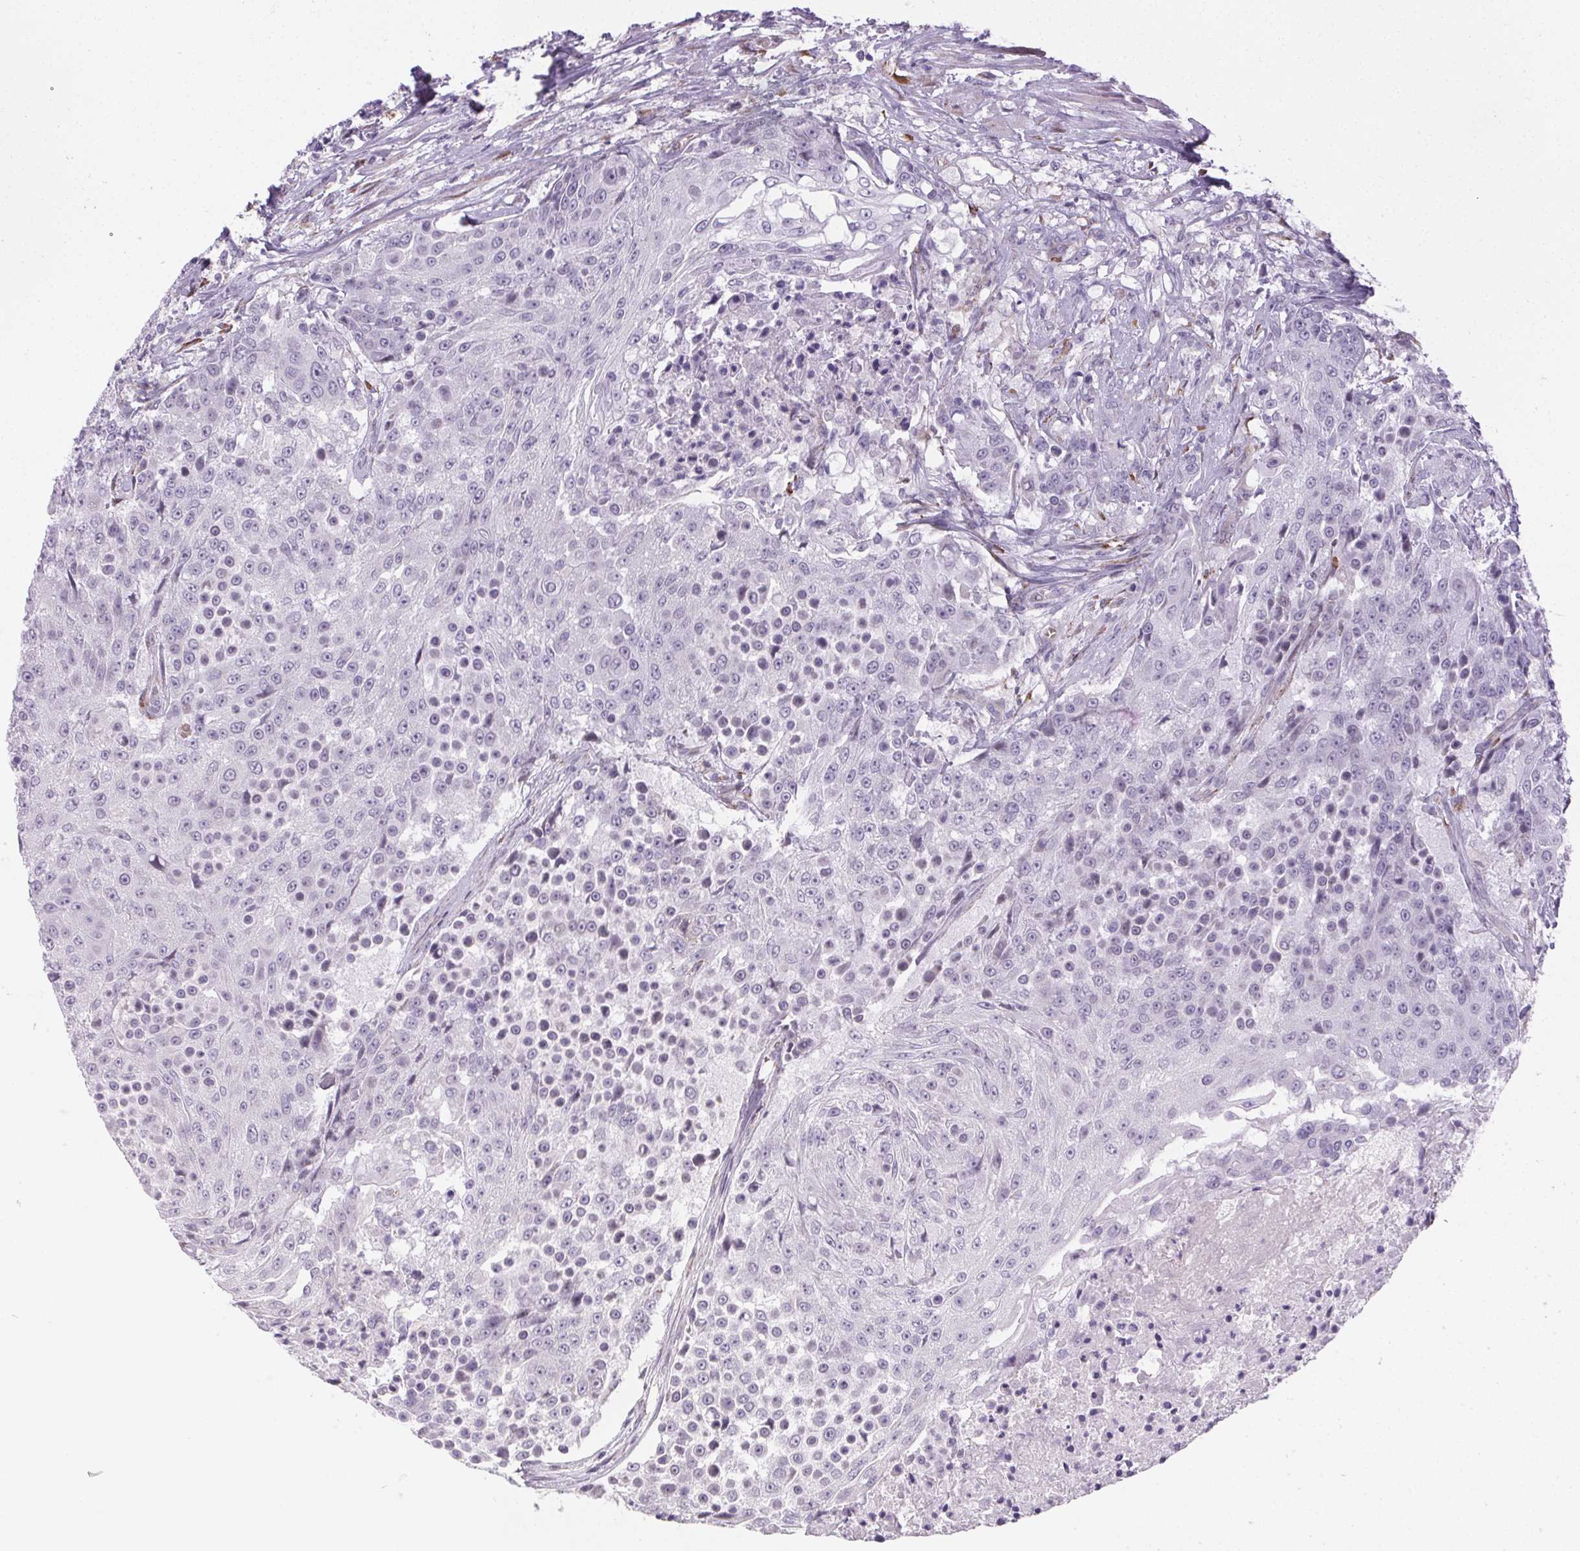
{"staining": {"intensity": "negative", "quantity": "none", "location": "none"}, "tissue": "urothelial cancer", "cell_type": "Tumor cells", "image_type": "cancer", "snomed": [{"axis": "morphology", "description": "Urothelial carcinoma, High grade"}, {"axis": "topography", "description": "Urinary bladder"}], "caption": "High-grade urothelial carcinoma was stained to show a protein in brown. There is no significant staining in tumor cells.", "gene": "CCDC96", "patient": {"sex": "female", "age": 63}}